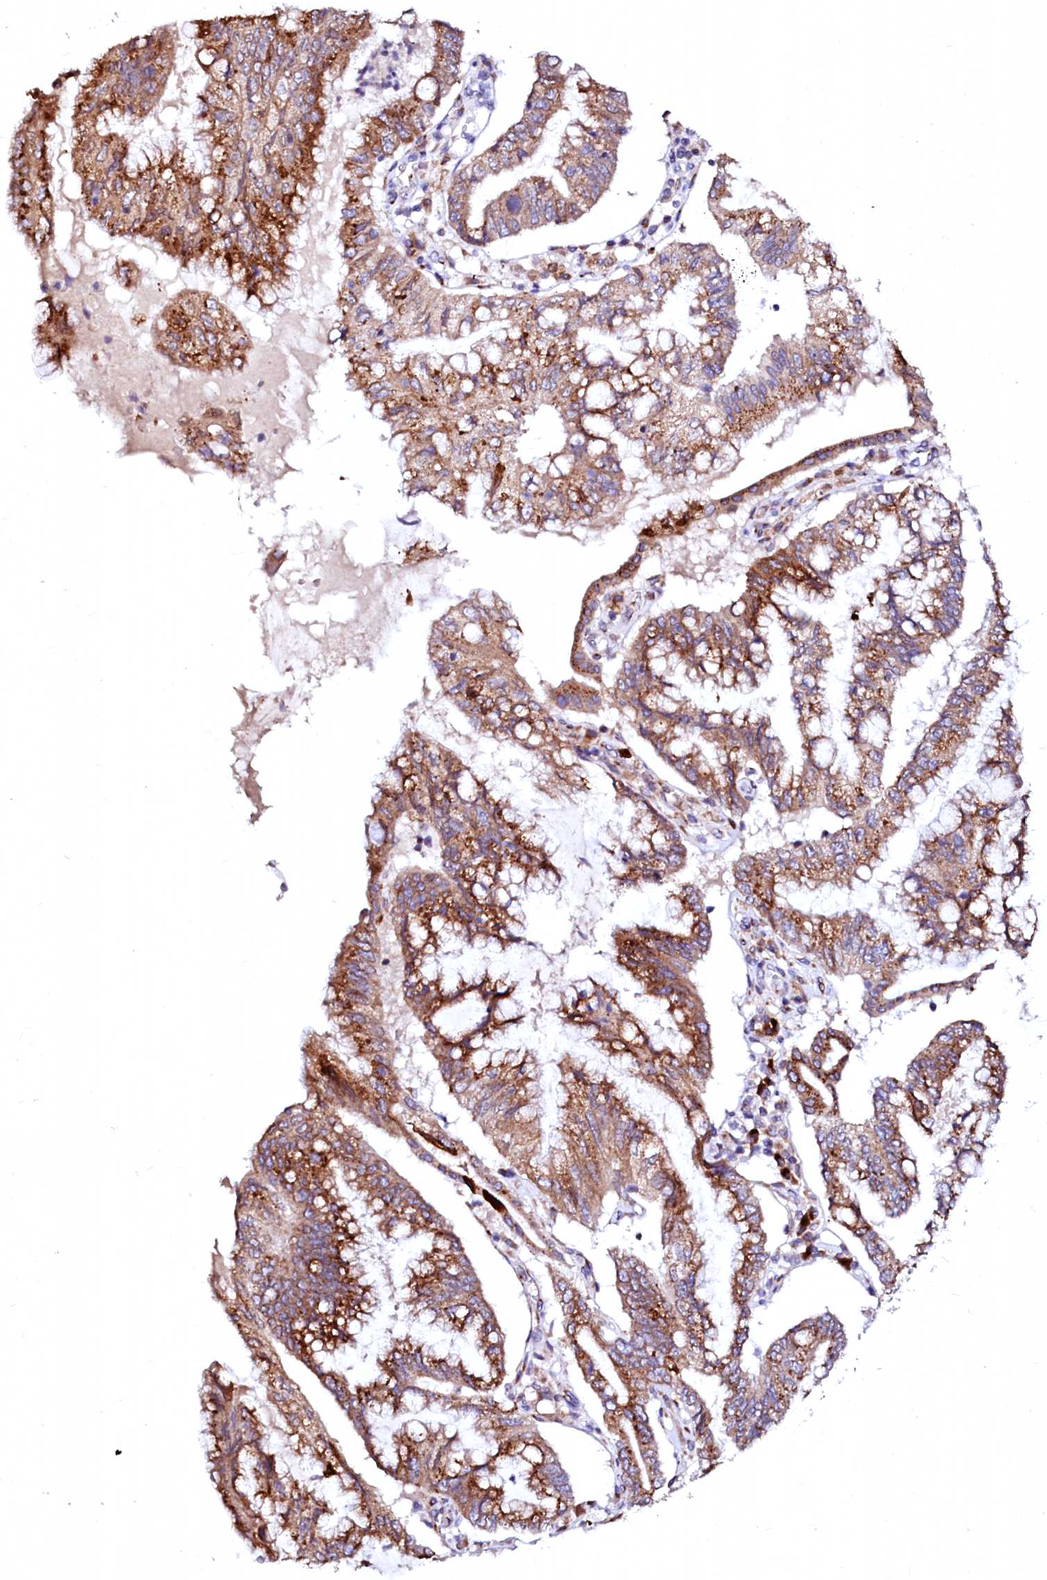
{"staining": {"intensity": "moderate", "quantity": ">75%", "location": "cytoplasmic/membranous"}, "tissue": "pancreatic cancer", "cell_type": "Tumor cells", "image_type": "cancer", "snomed": [{"axis": "morphology", "description": "Adenocarcinoma, NOS"}, {"axis": "topography", "description": "Pancreas"}], "caption": "This micrograph shows immunohistochemistry (IHC) staining of human pancreatic cancer (adenocarcinoma), with medium moderate cytoplasmic/membranous positivity in about >75% of tumor cells.", "gene": "LMAN1", "patient": {"sex": "female", "age": 73}}